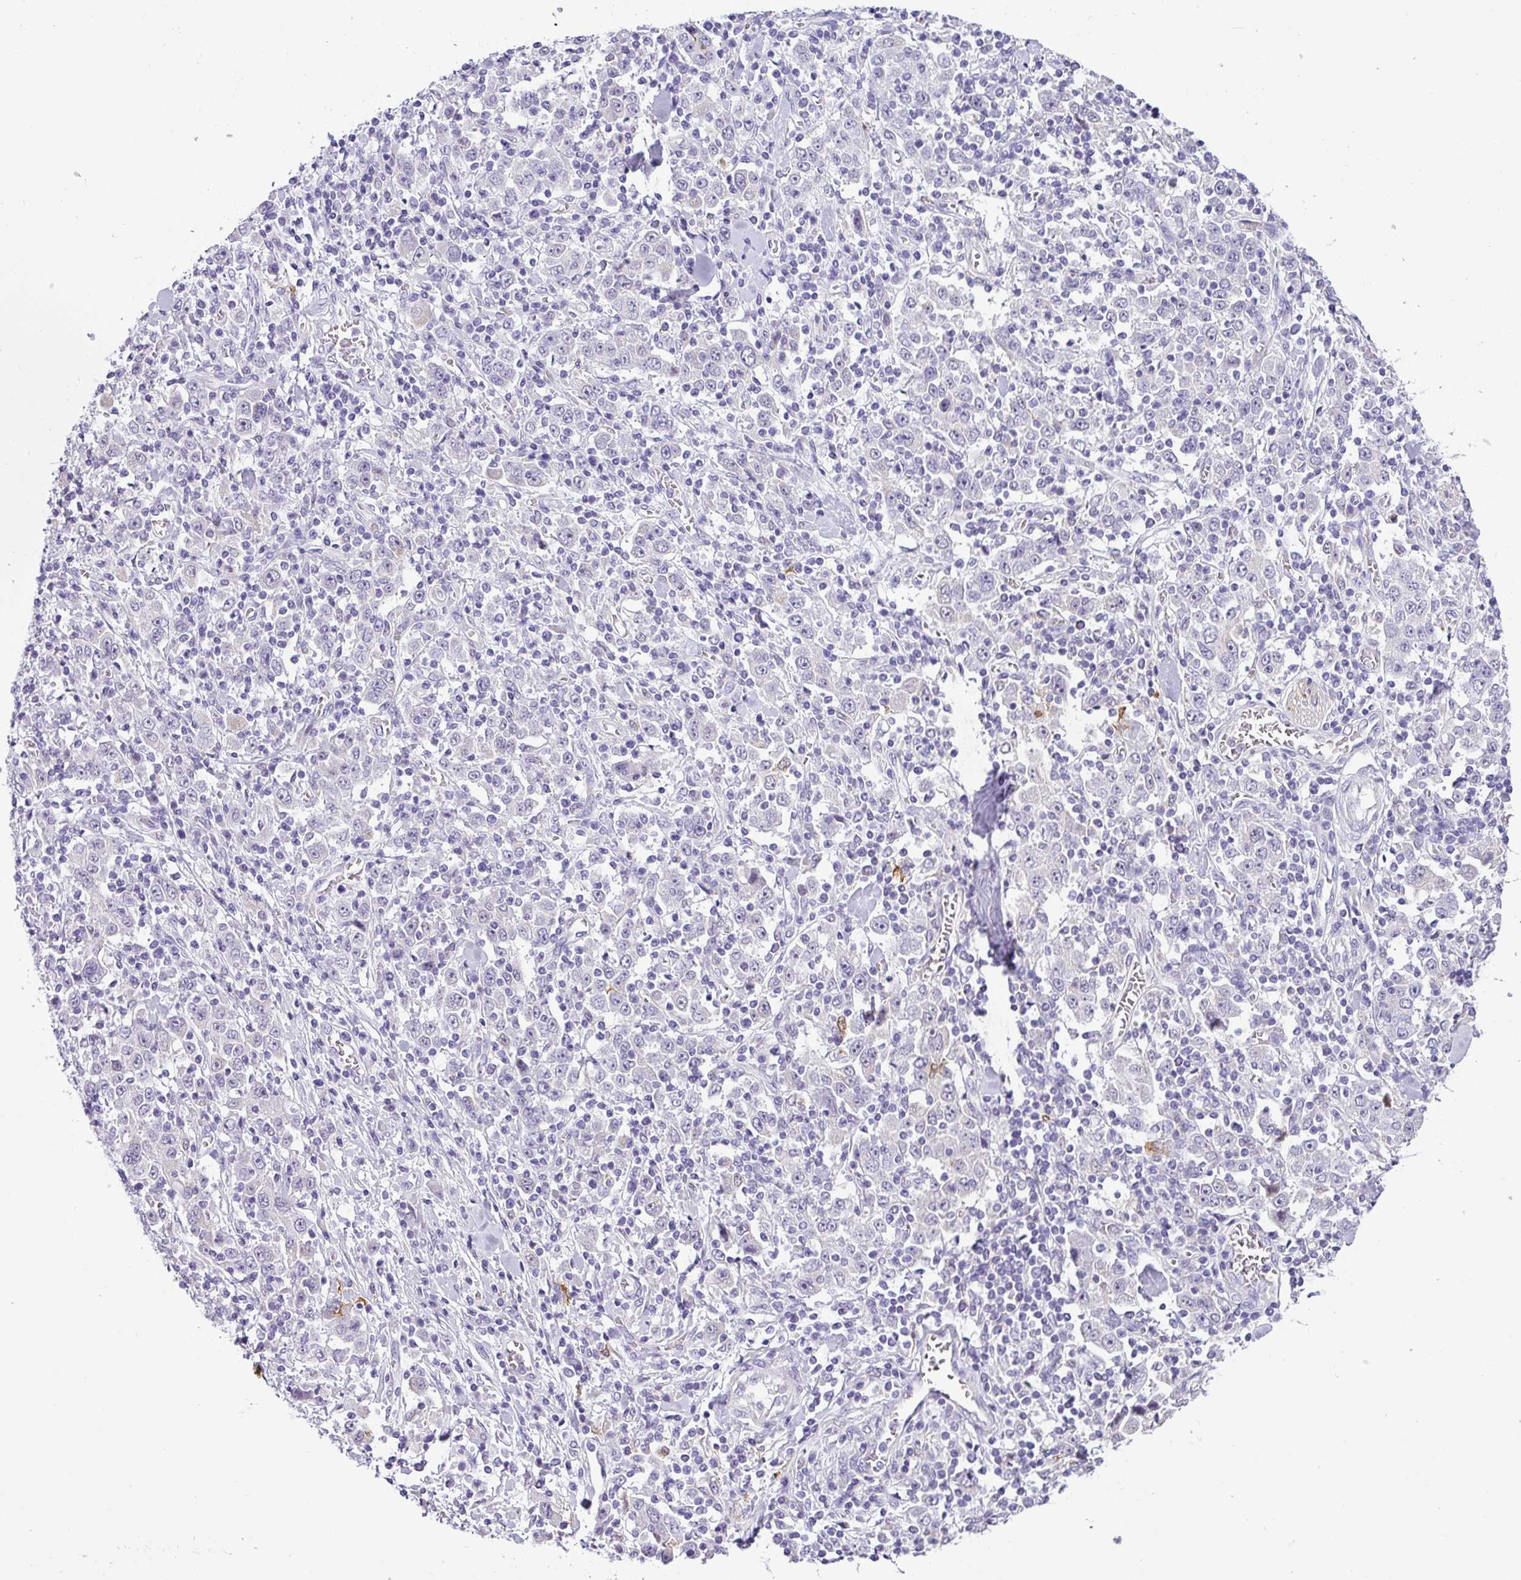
{"staining": {"intensity": "negative", "quantity": "none", "location": "none"}, "tissue": "stomach cancer", "cell_type": "Tumor cells", "image_type": "cancer", "snomed": [{"axis": "morphology", "description": "Normal tissue, NOS"}, {"axis": "morphology", "description": "Adenocarcinoma, NOS"}, {"axis": "topography", "description": "Stomach, upper"}, {"axis": "topography", "description": "Stomach"}], "caption": "Immunohistochemistry photomicrograph of adenocarcinoma (stomach) stained for a protein (brown), which displays no positivity in tumor cells.", "gene": "HMCN2", "patient": {"sex": "male", "age": 59}}